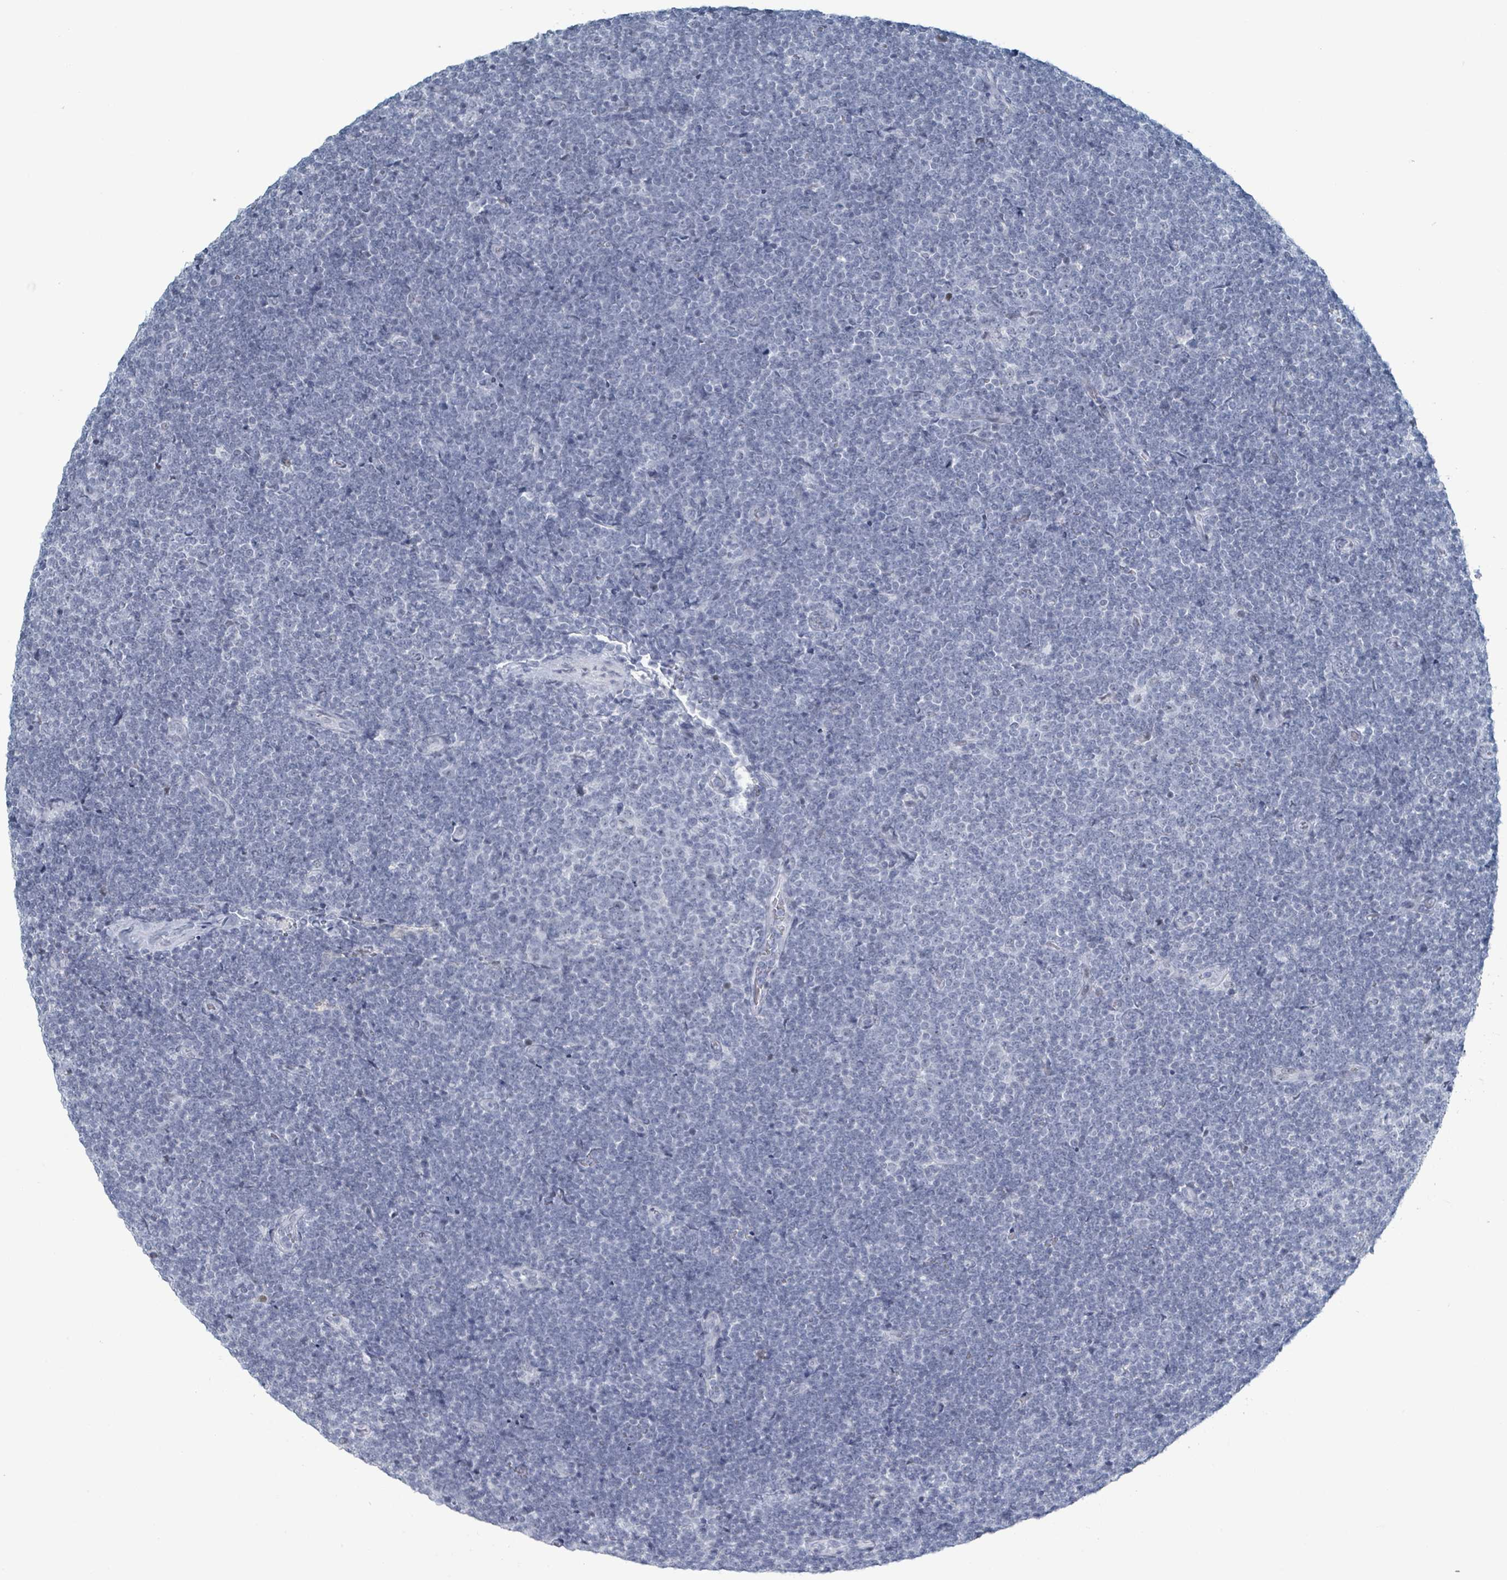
{"staining": {"intensity": "negative", "quantity": "none", "location": "none"}, "tissue": "lymphoma", "cell_type": "Tumor cells", "image_type": "cancer", "snomed": [{"axis": "morphology", "description": "Malignant lymphoma, non-Hodgkin's type, Low grade"}, {"axis": "topography", "description": "Lymph node"}], "caption": "DAB immunohistochemical staining of lymphoma displays no significant positivity in tumor cells.", "gene": "GPR15LG", "patient": {"sex": "male", "age": 48}}